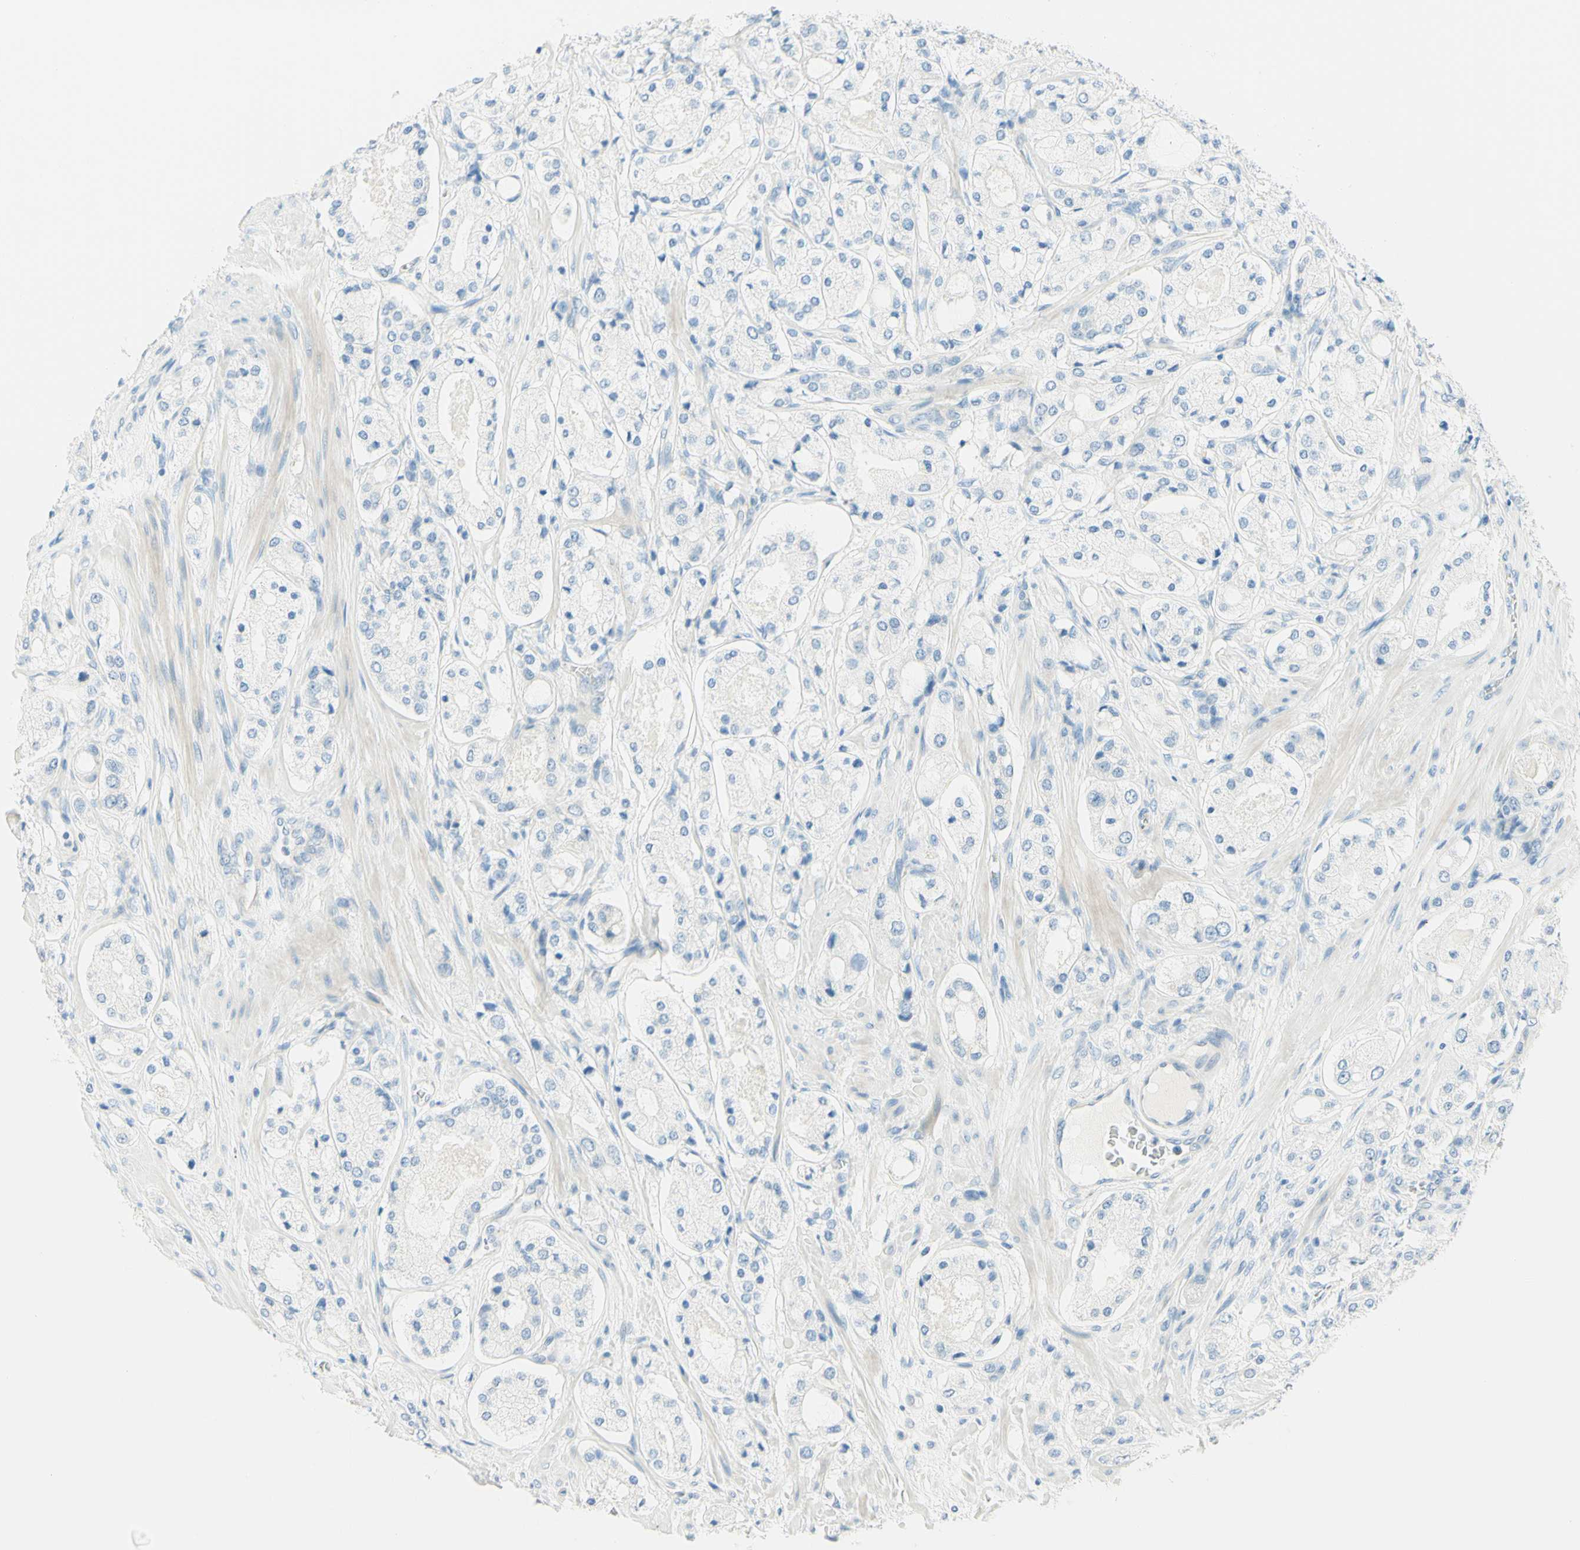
{"staining": {"intensity": "negative", "quantity": "none", "location": "none"}, "tissue": "prostate cancer", "cell_type": "Tumor cells", "image_type": "cancer", "snomed": [{"axis": "morphology", "description": "Adenocarcinoma, High grade"}, {"axis": "topography", "description": "Prostate"}], "caption": "Tumor cells are negative for protein expression in human prostate cancer (adenocarcinoma (high-grade)). (DAB (3,3'-diaminobenzidine) immunohistochemistry (IHC) with hematoxylin counter stain).", "gene": "TMEM132D", "patient": {"sex": "male", "age": 65}}